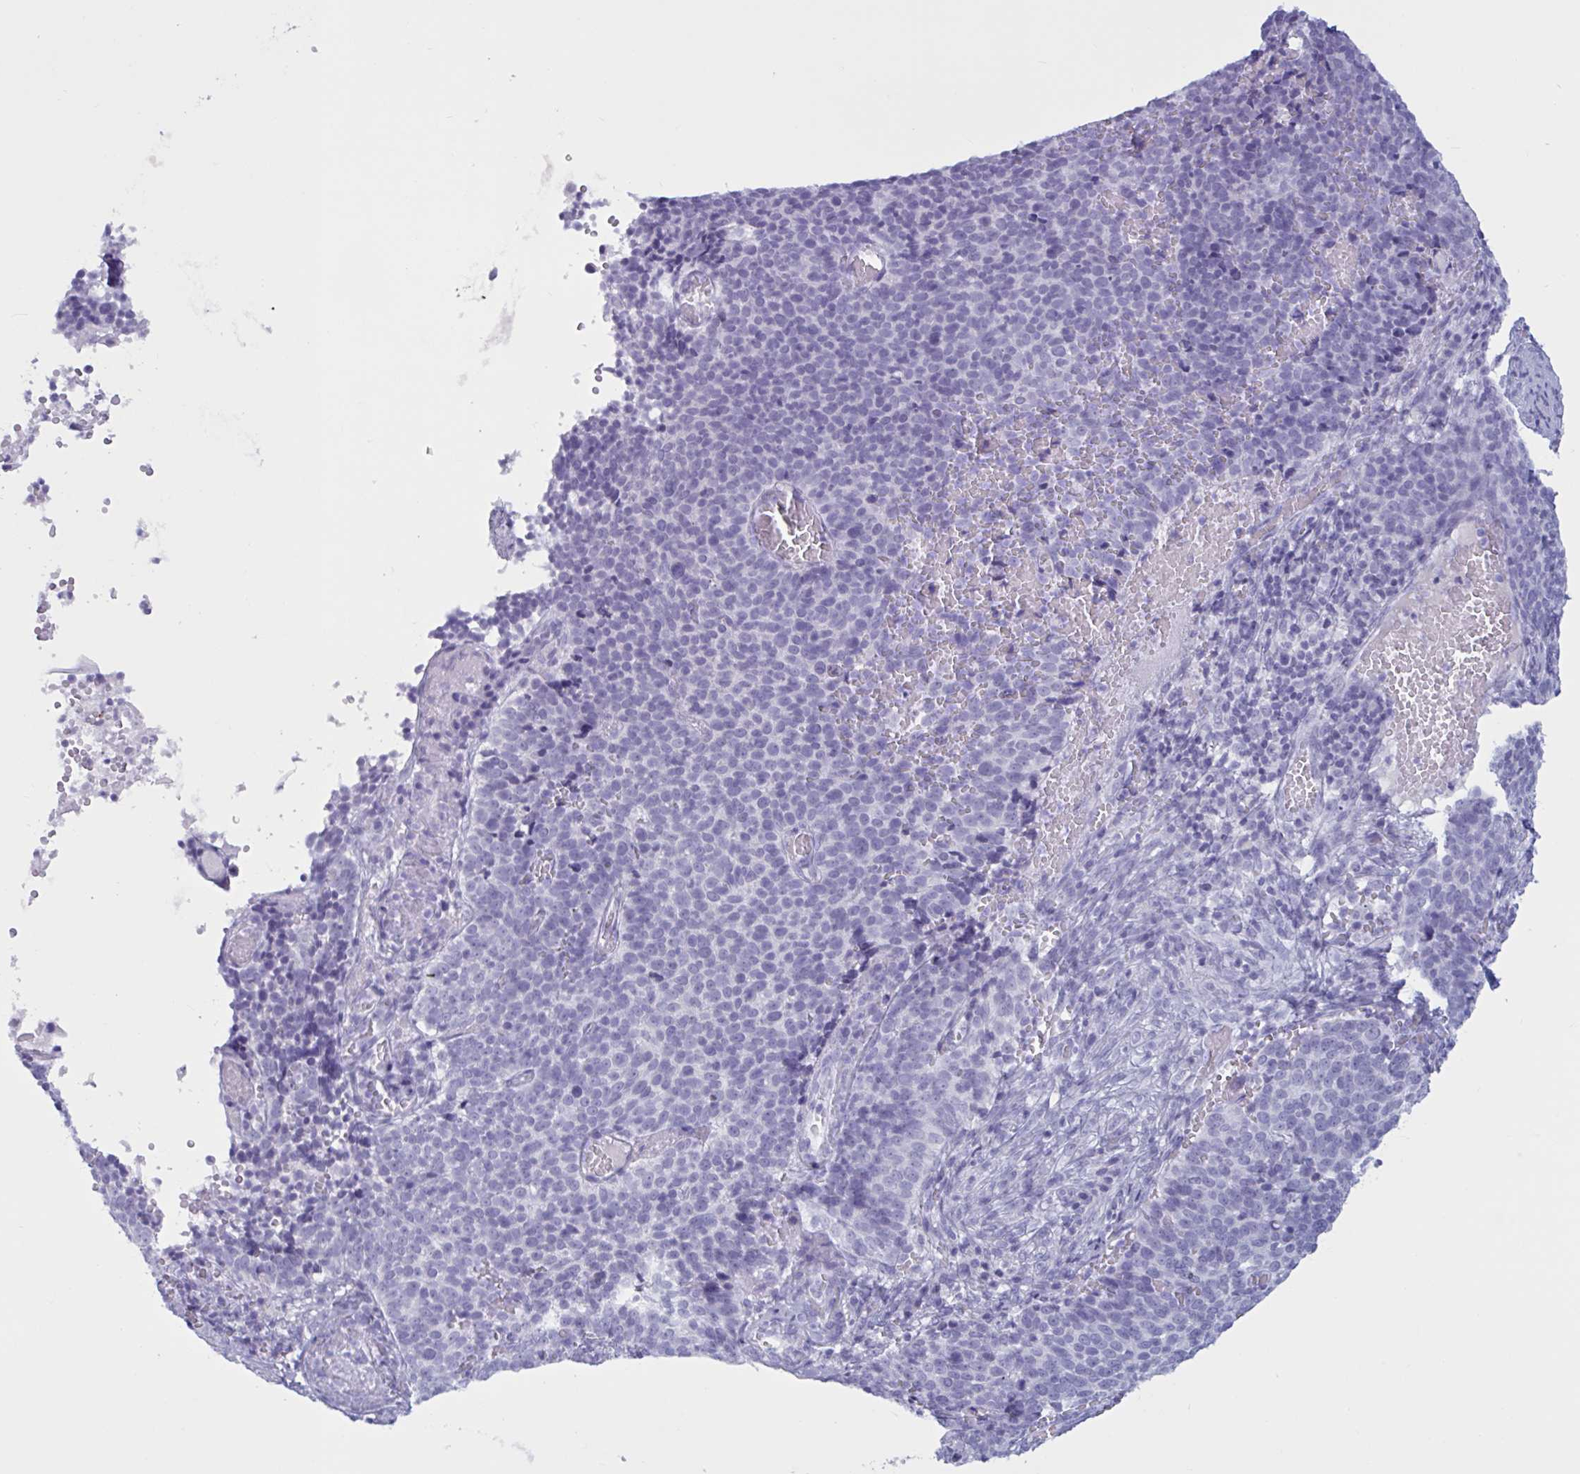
{"staining": {"intensity": "negative", "quantity": "none", "location": "none"}, "tissue": "cervical cancer", "cell_type": "Tumor cells", "image_type": "cancer", "snomed": [{"axis": "morphology", "description": "Normal tissue, NOS"}, {"axis": "morphology", "description": "Squamous cell carcinoma, NOS"}, {"axis": "topography", "description": "Cervix"}], "caption": "Immunohistochemistry (IHC) micrograph of cervical cancer (squamous cell carcinoma) stained for a protein (brown), which exhibits no expression in tumor cells. (Immunohistochemistry, brightfield microscopy, high magnification).", "gene": "BBS10", "patient": {"sex": "female", "age": 39}}